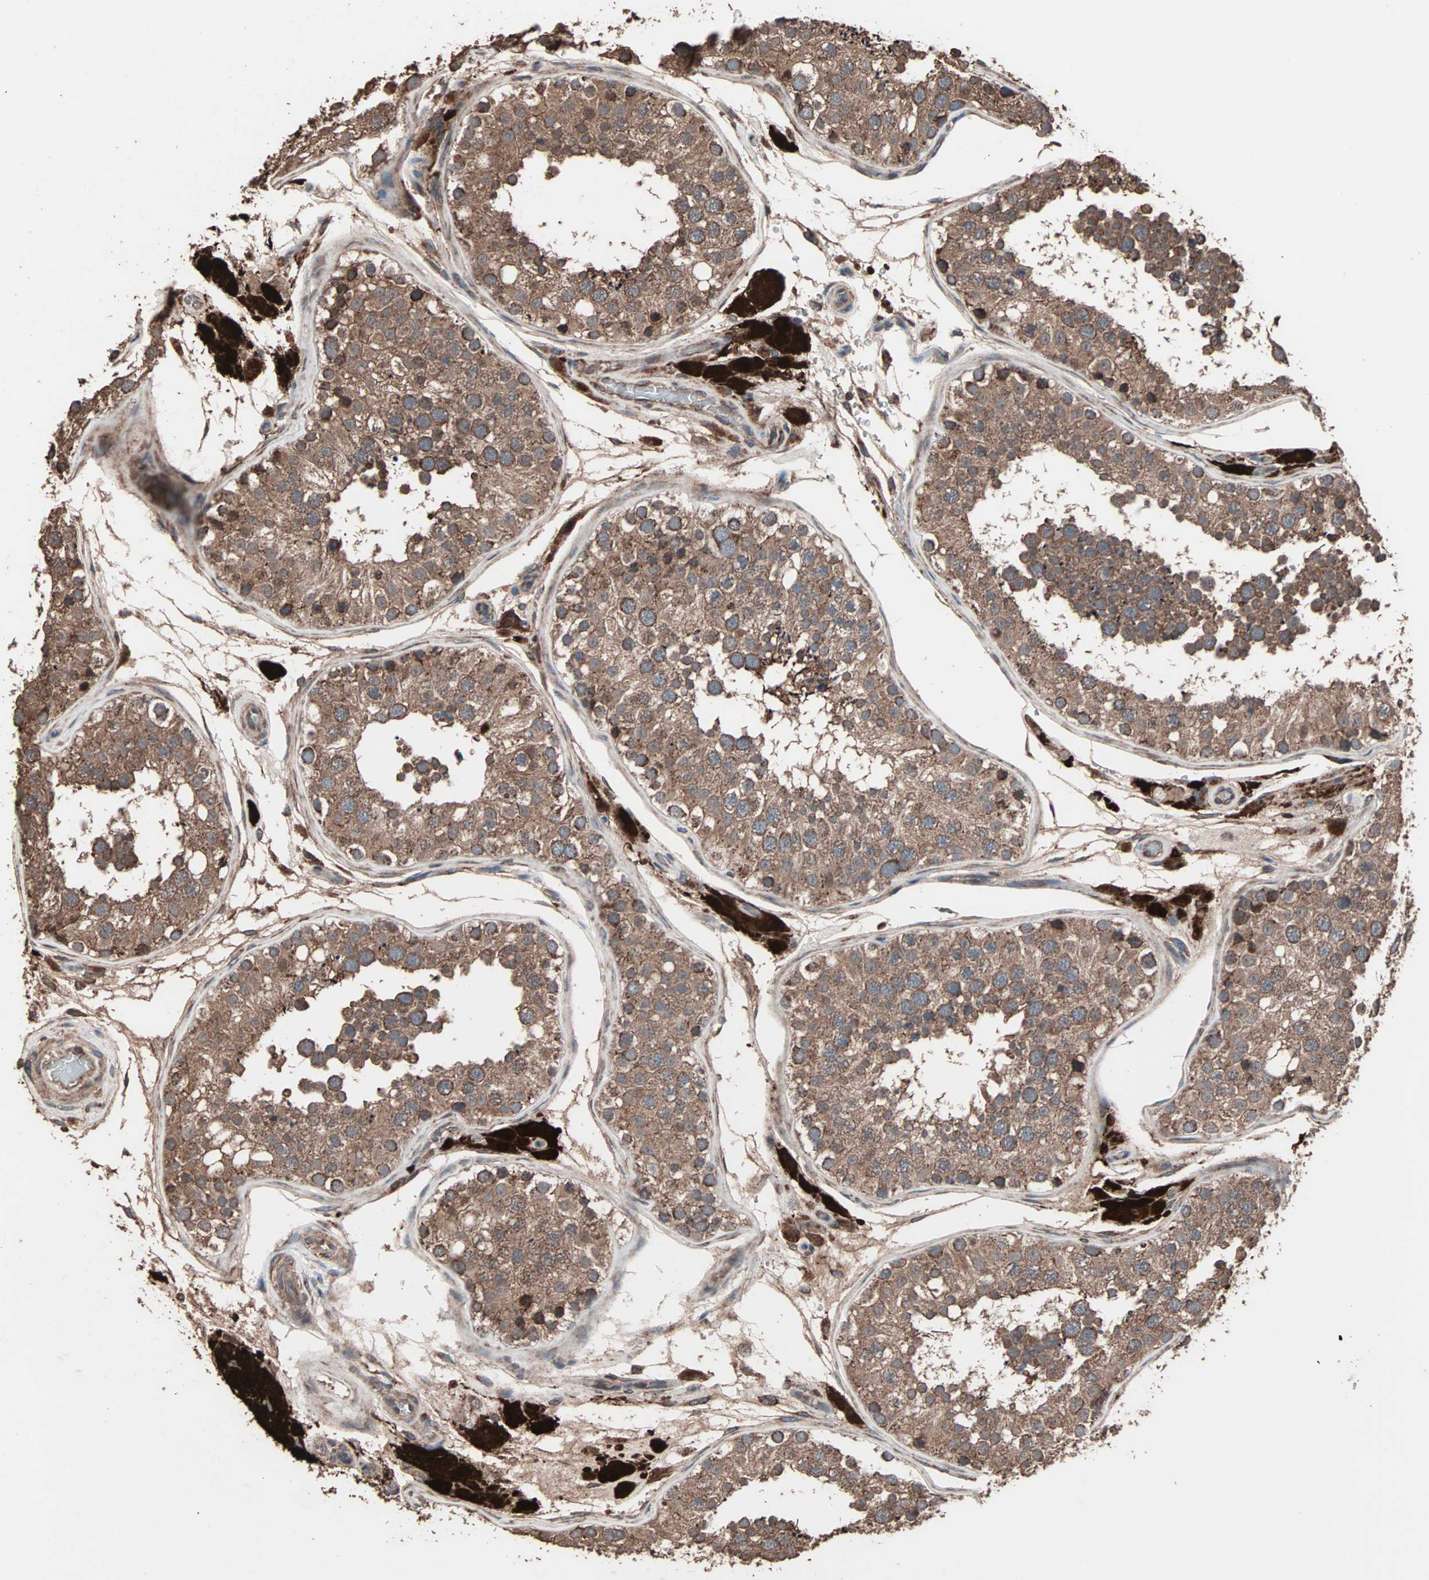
{"staining": {"intensity": "moderate", "quantity": ">75%", "location": "cytoplasmic/membranous"}, "tissue": "testis", "cell_type": "Cells in seminiferous ducts", "image_type": "normal", "snomed": [{"axis": "morphology", "description": "Normal tissue, NOS"}, {"axis": "topography", "description": "Testis"}], "caption": "A medium amount of moderate cytoplasmic/membranous expression is seen in approximately >75% of cells in seminiferous ducts in normal testis.", "gene": "MRPL2", "patient": {"sex": "male", "age": 26}}